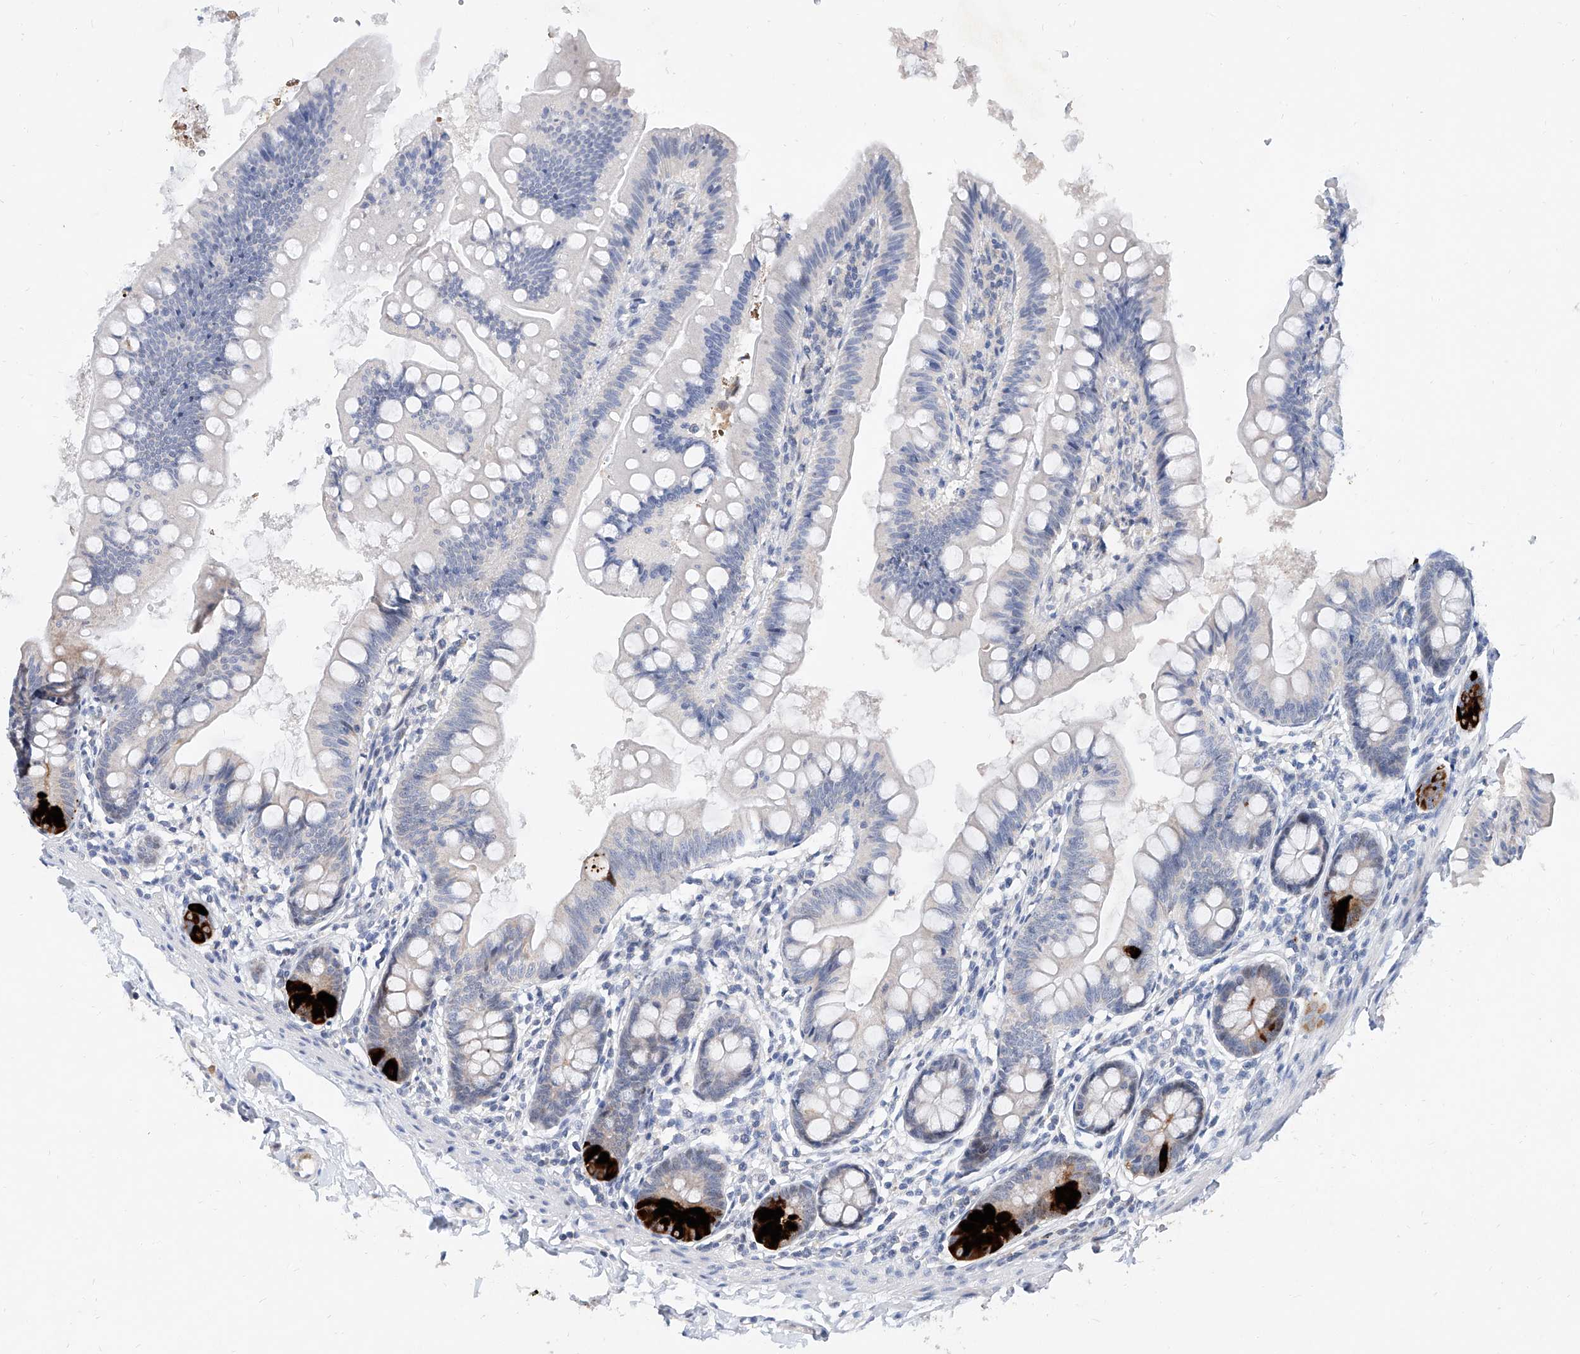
{"staining": {"intensity": "strong", "quantity": "<25%", "location": "cytoplasmic/membranous"}, "tissue": "small intestine", "cell_type": "Glandular cells", "image_type": "normal", "snomed": [{"axis": "morphology", "description": "Normal tissue, NOS"}, {"axis": "topography", "description": "Small intestine"}], "caption": "Immunohistochemical staining of unremarkable human small intestine displays strong cytoplasmic/membranous protein staining in about <25% of glandular cells. The staining was performed using DAB (3,3'-diaminobenzidine), with brown indicating positive protein expression. Nuclei are stained blue with hematoxylin.", "gene": "BPTF", "patient": {"sex": "male", "age": 7}}